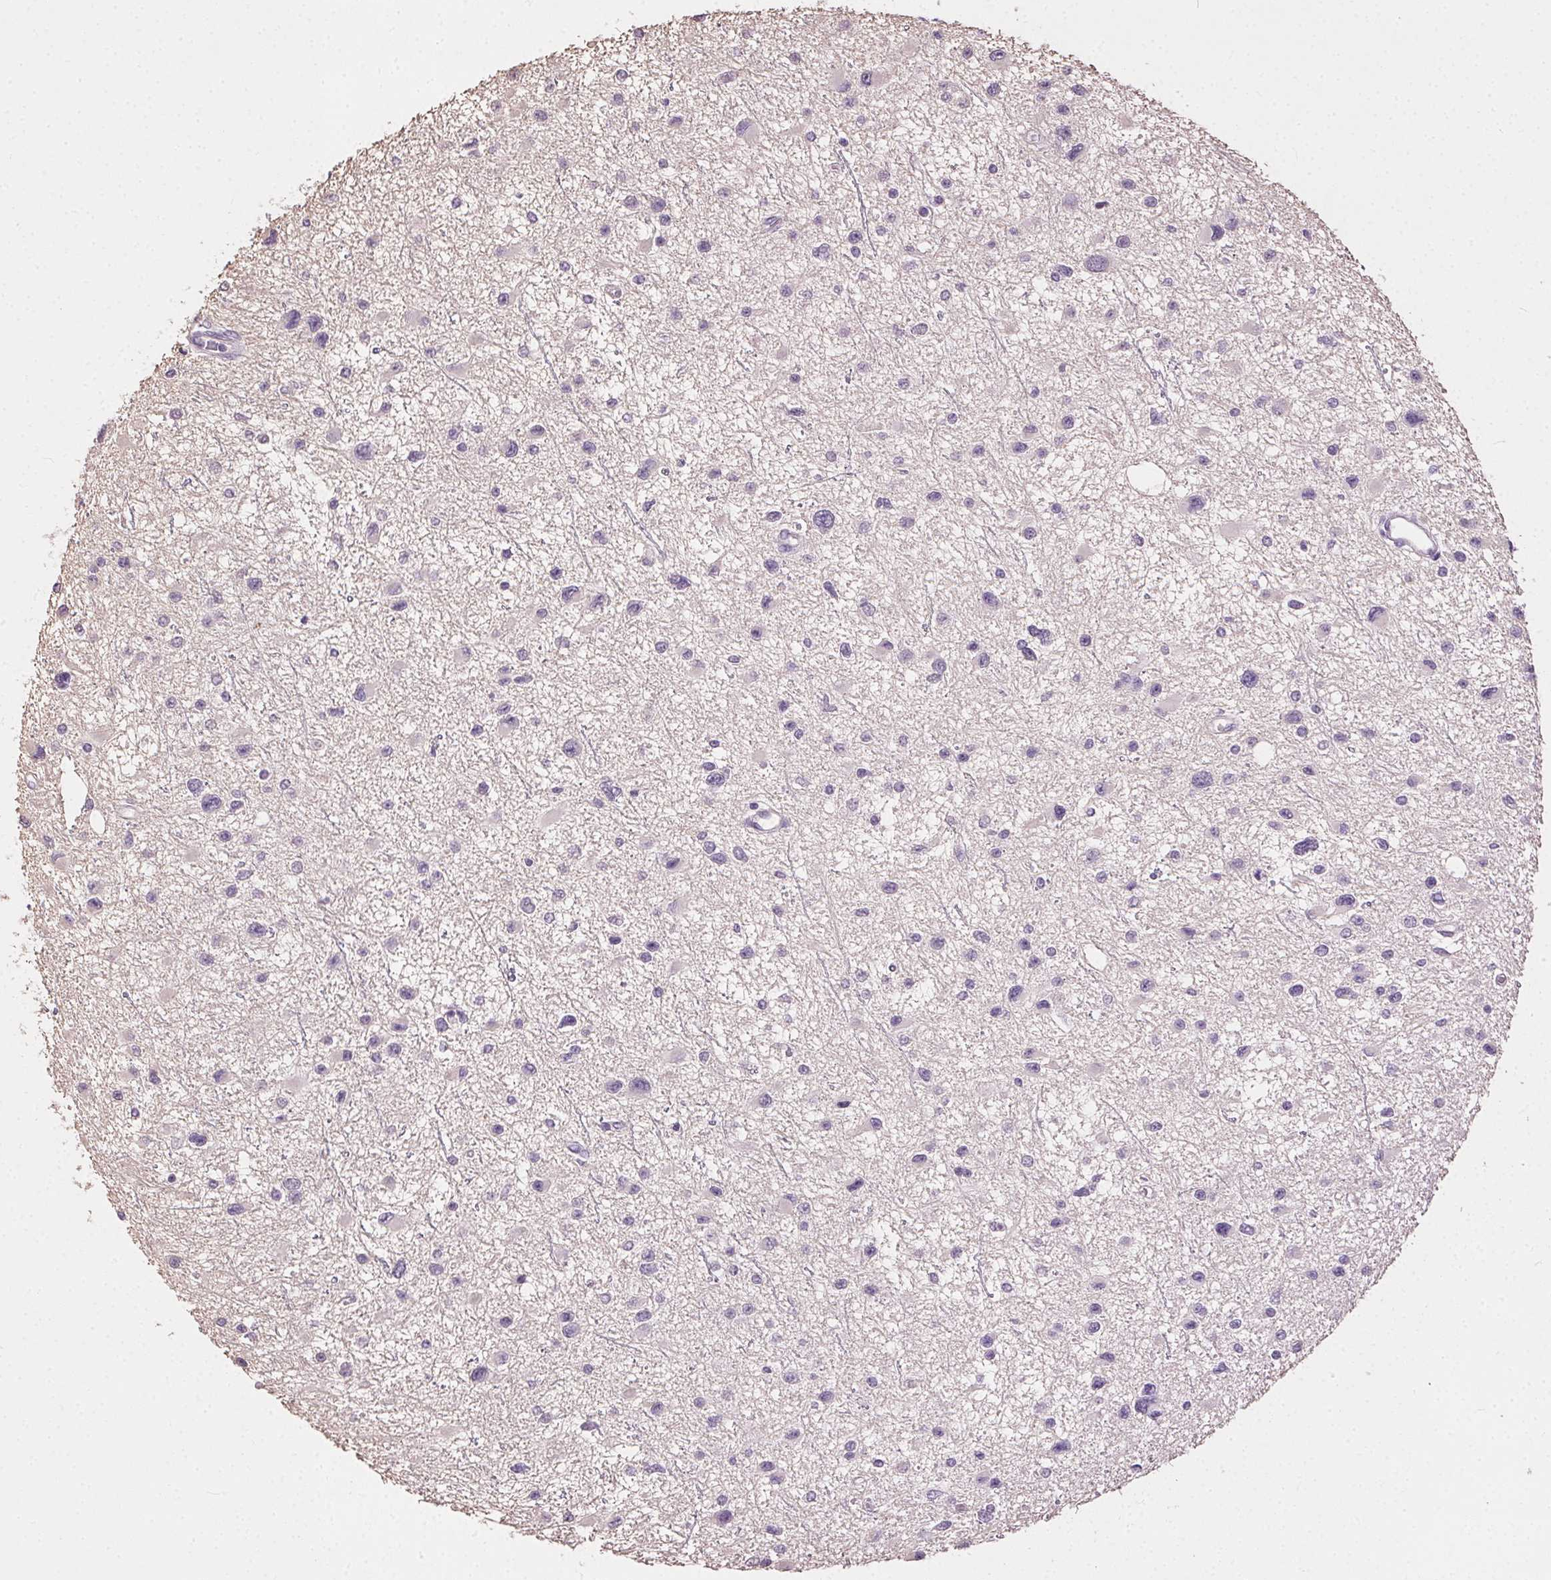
{"staining": {"intensity": "negative", "quantity": "none", "location": "none"}, "tissue": "glioma", "cell_type": "Tumor cells", "image_type": "cancer", "snomed": [{"axis": "morphology", "description": "Glioma, malignant, Low grade"}, {"axis": "topography", "description": "Brain"}], "caption": "This is an immunohistochemistry histopathology image of human glioma. There is no staining in tumor cells.", "gene": "SYCE2", "patient": {"sex": "female", "age": 32}}